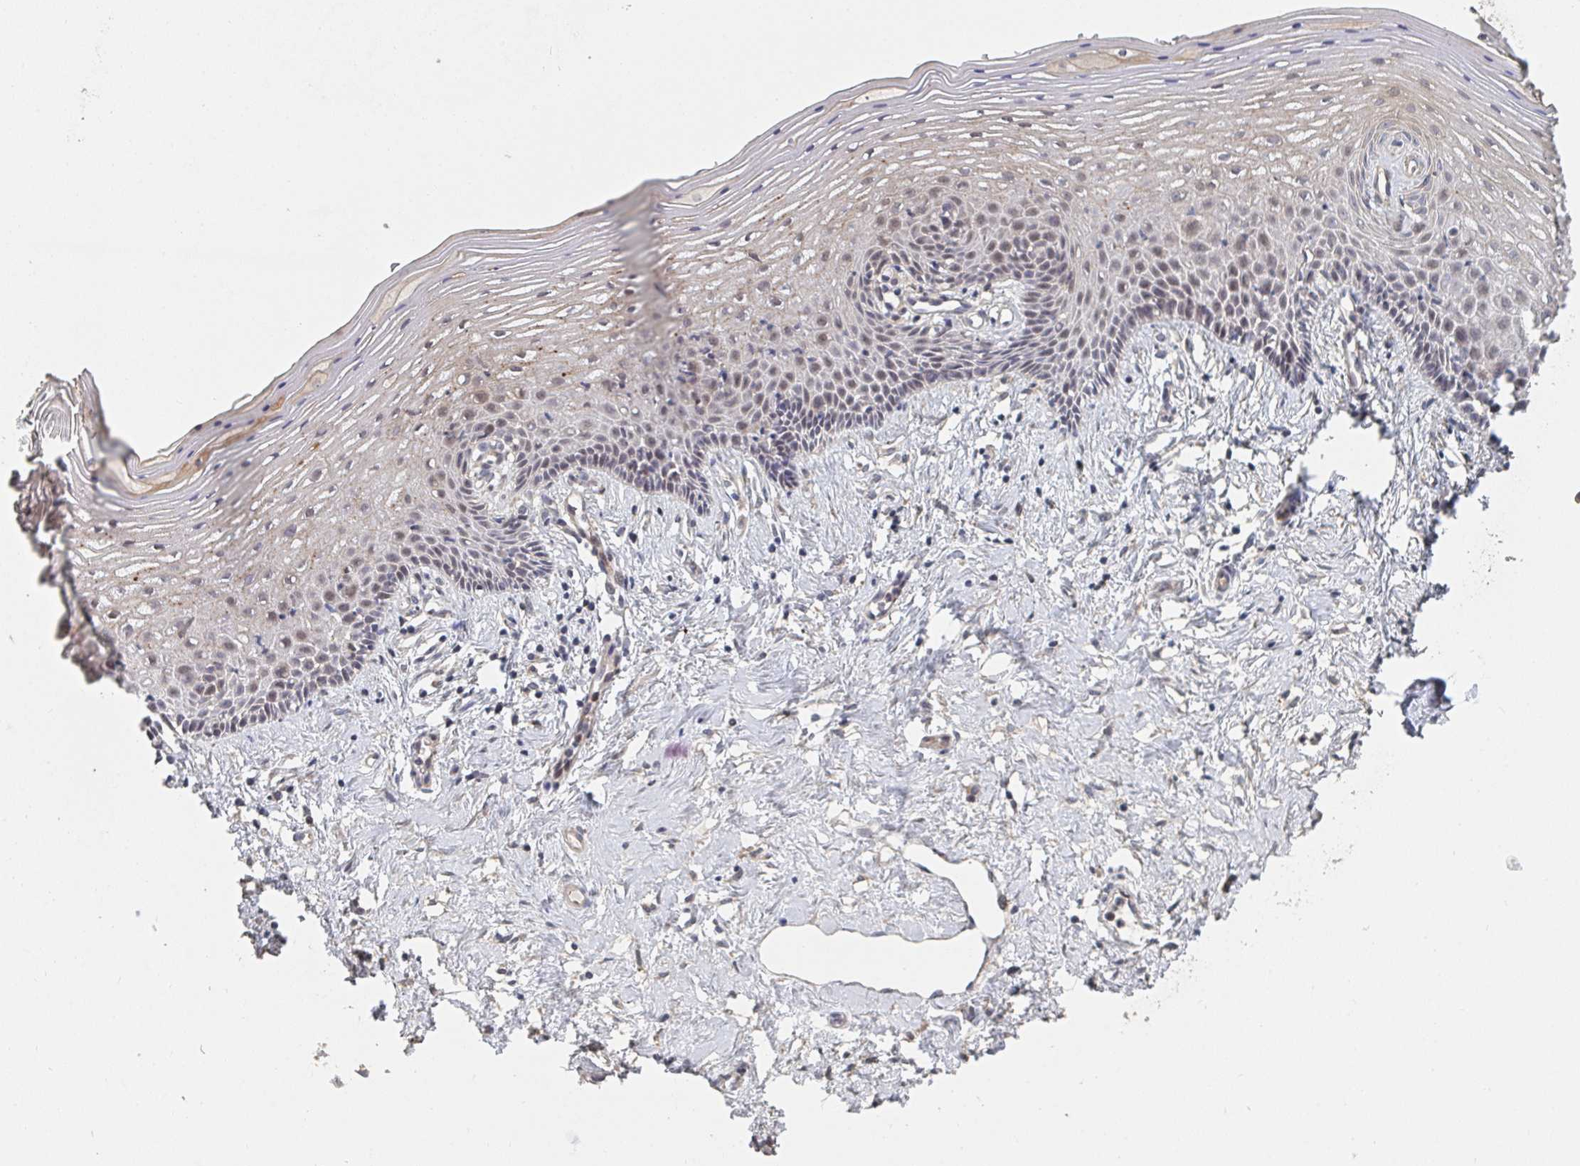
{"staining": {"intensity": "weak", "quantity": "25%-75%", "location": "cytoplasmic/membranous,nuclear"}, "tissue": "vagina", "cell_type": "Squamous epithelial cells", "image_type": "normal", "snomed": [{"axis": "morphology", "description": "Normal tissue, NOS"}, {"axis": "topography", "description": "Vagina"}], "caption": "Squamous epithelial cells reveal weak cytoplasmic/membranous,nuclear positivity in approximately 25%-75% of cells in unremarkable vagina. Using DAB (brown) and hematoxylin (blue) stains, captured at high magnification using brightfield microscopy.", "gene": "PTEN", "patient": {"sex": "female", "age": 42}}